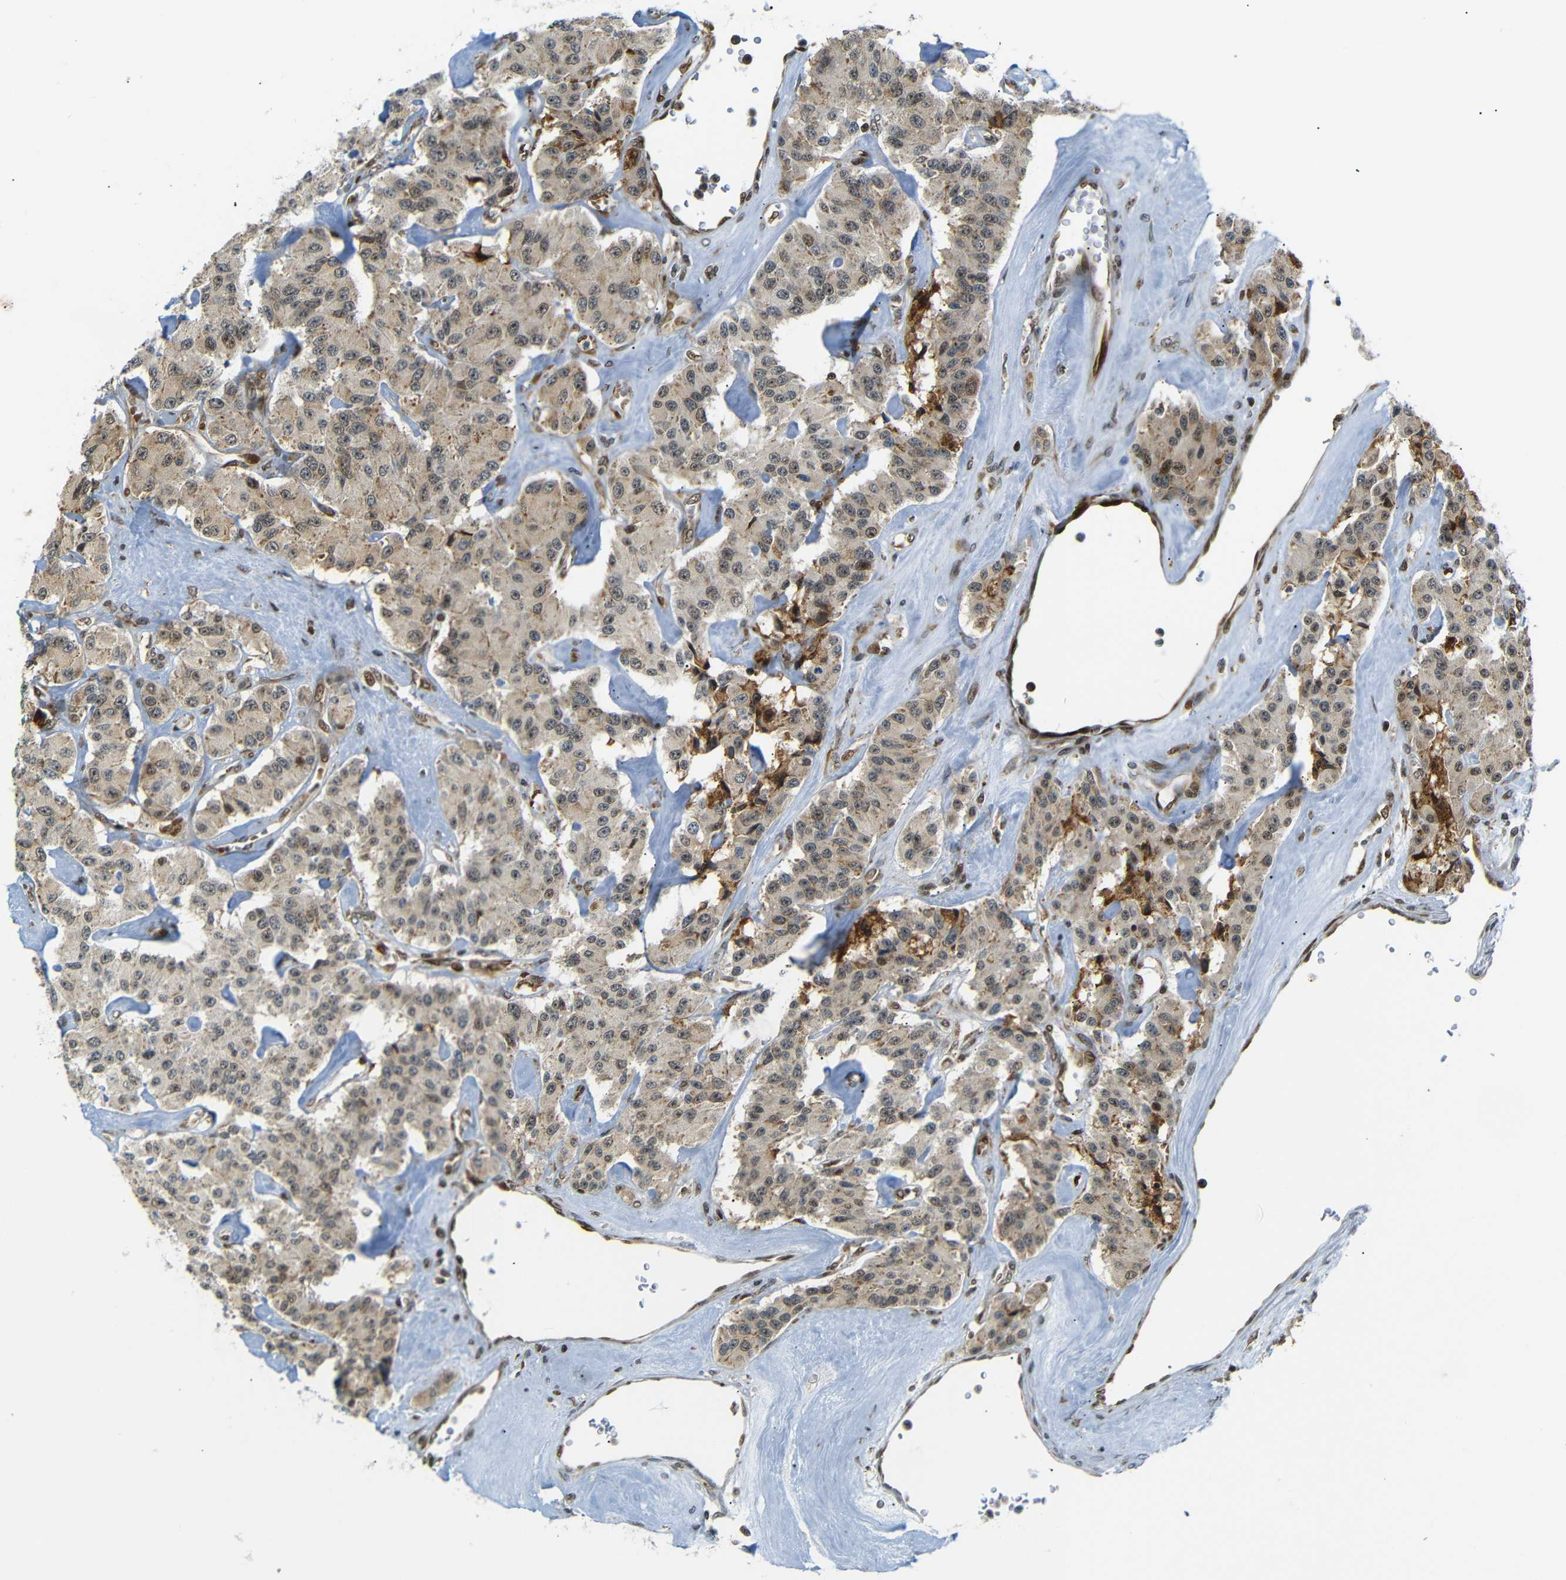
{"staining": {"intensity": "weak", "quantity": "25%-75%", "location": "cytoplasmic/membranous"}, "tissue": "carcinoid", "cell_type": "Tumor cells", "image_type": "cancer", "snomed": [{"axis": "morphology", "description": "Carcinoid, malignant, NOS"}, {"axis": "topography", "description": "Pancreas"}], "caption": "Immunohistochemistry (IHC) (DAB (3,3'-diaminobenzidine)) staining of human carcinoid displays weak cytoplasmic/membranous protein staining in approximately 25%-75% of tumor cells.", "gene": "SPCS2", "patient": {"sex": "male", "age": 41}}